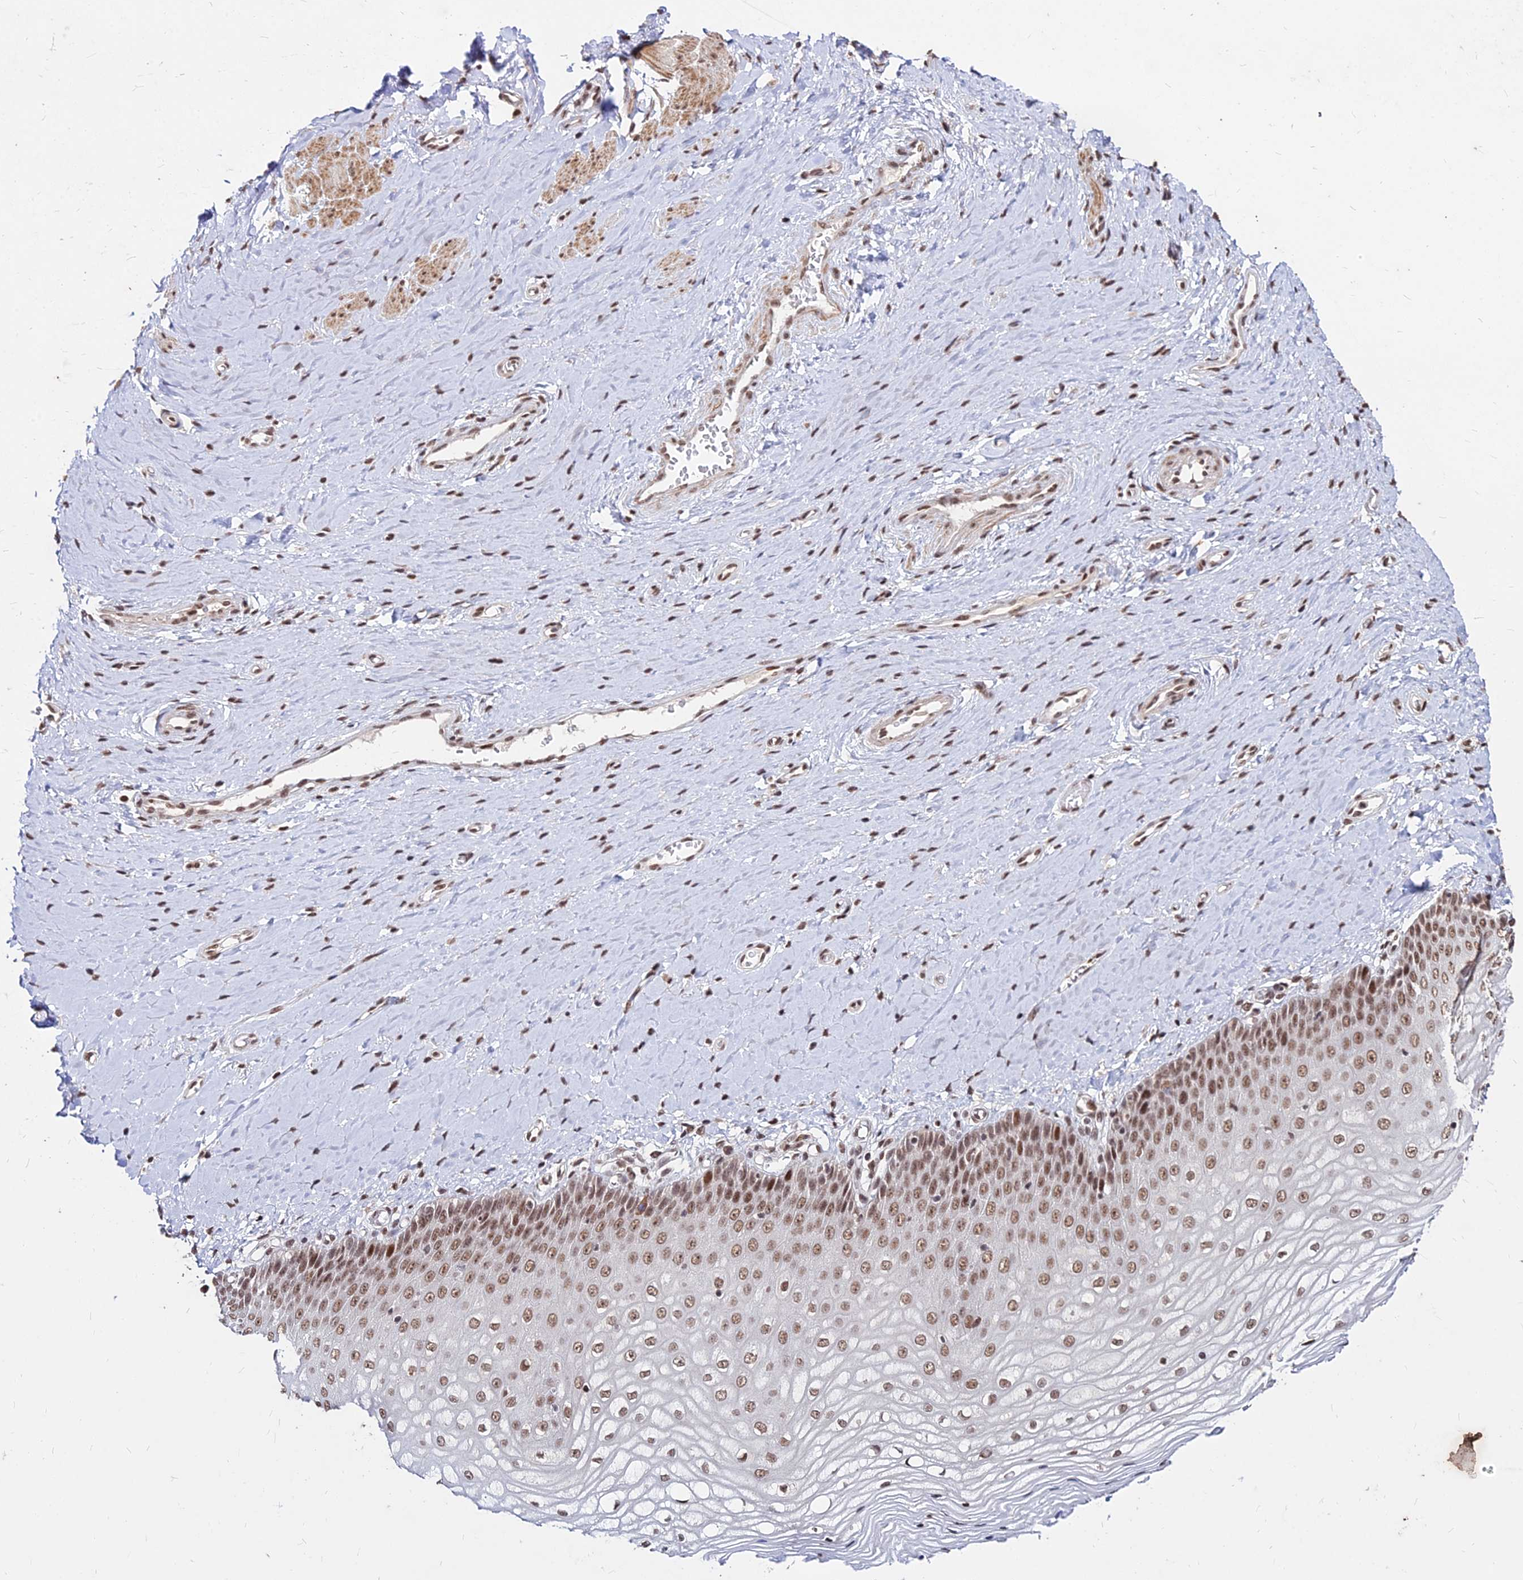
{"staining": {"intensity": "moderate", "quantity": ">75%", "location": "nuclear"}, "tissue": "vagina", "cell_type": "Squamous epithelial cells", "image_type": "normal", "snomed": [{"axis": "morphology", "description": "Normal tissue, NOS"}, {"axis": "topography", "description": "Vagina"}], "caption": "A medium amount of moderate nuclear staining is seen in about >75% of squamous epithelial cells in benign vagina.", "gene": "ZBED4", "patient": {"sex": "female", "age": 65}}